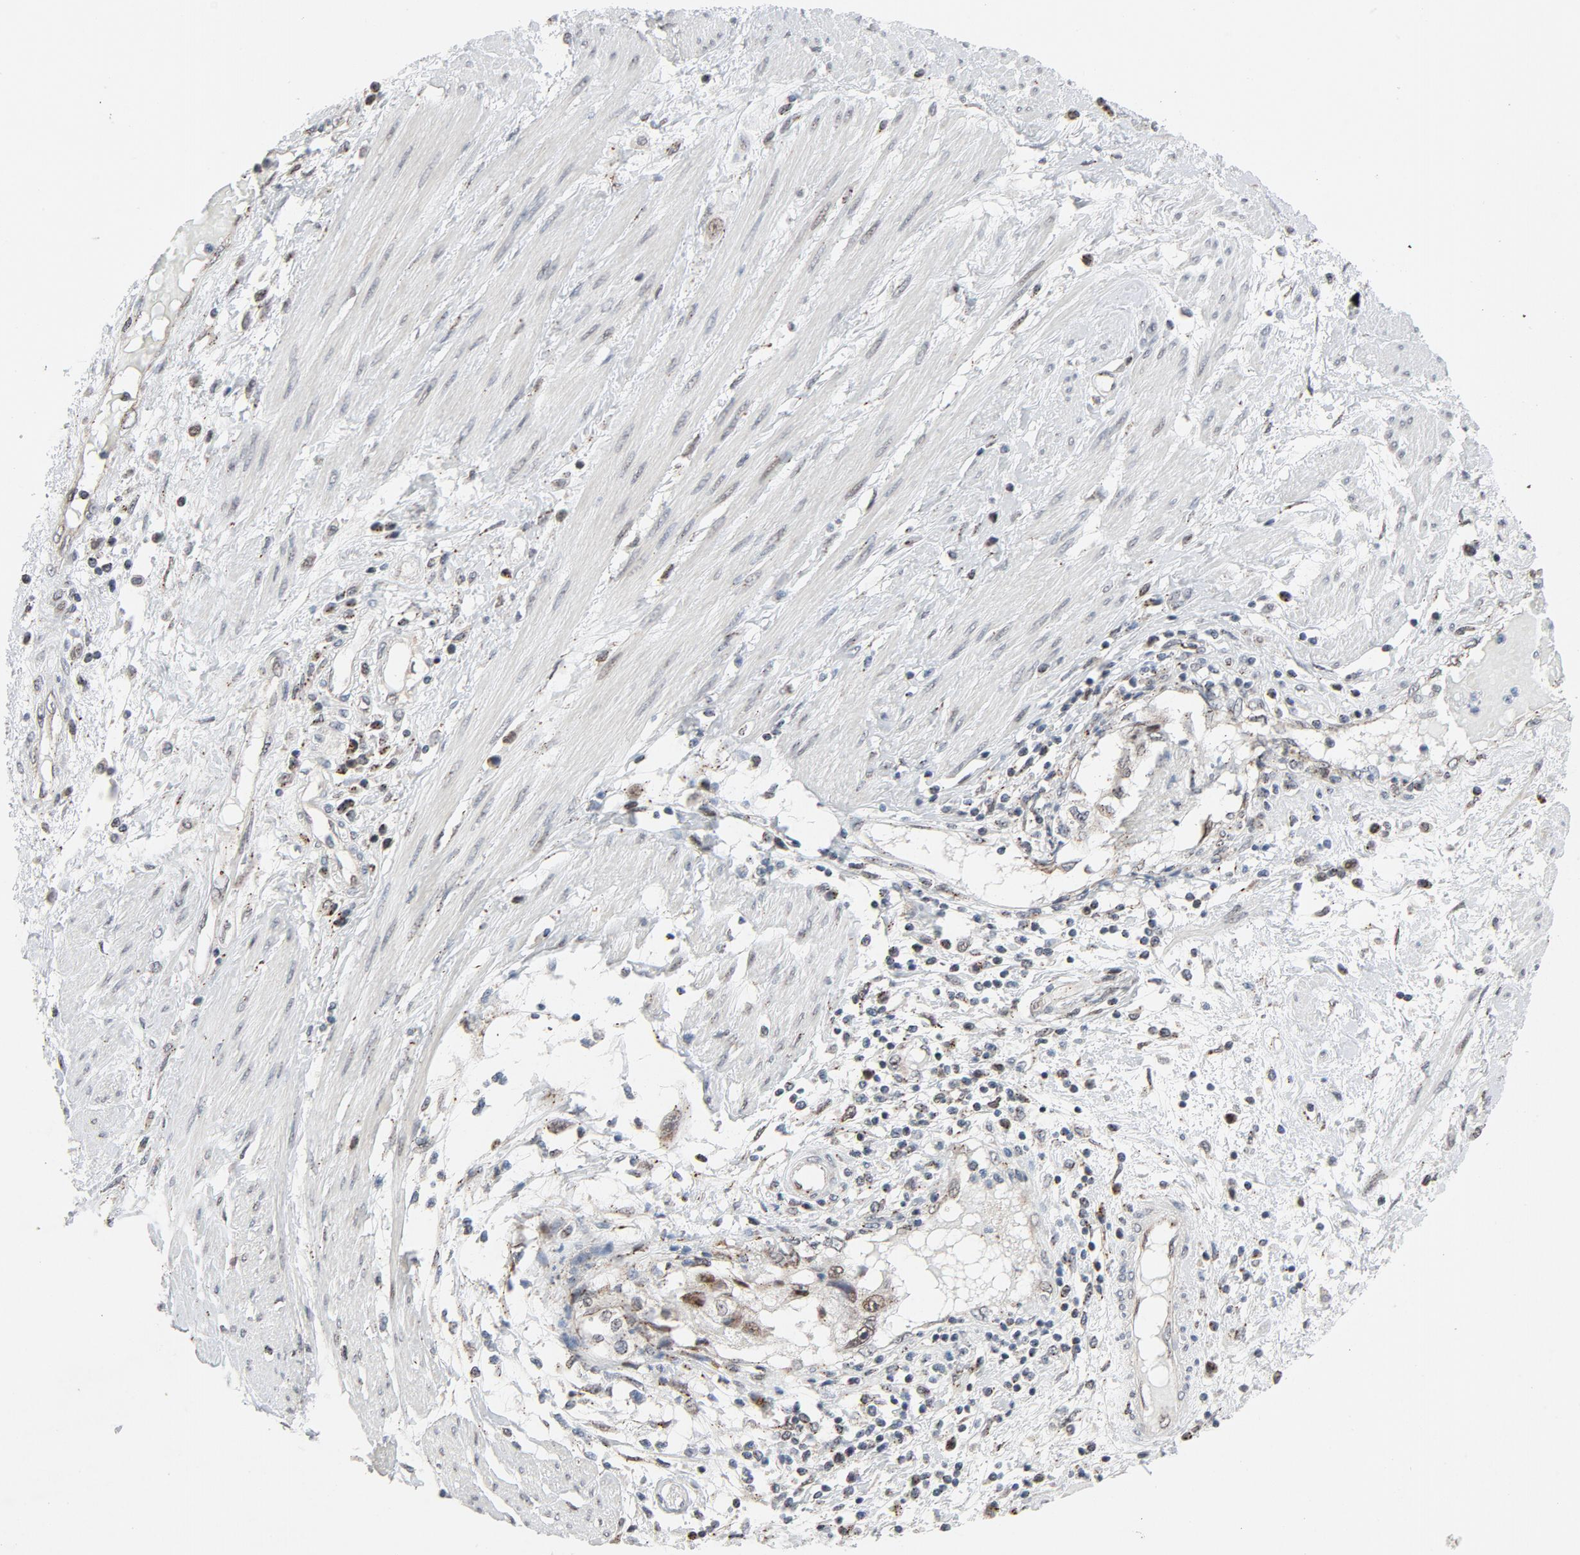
{"staining": {"intensity": "negative", "quantity": "none", "location": "none"}, "tissue": "cervical cancer", "cell_type": "Tumor cells", "image_type": "cancer", "snomed": [{"axis": "morphology", "description": "Squamous cell carcinoma, NOS"}, {"axis": "topography", "description": "Cervix"}], "caption": "Immunohistochemical staining of human cervical cancer demonstrates no significant expression in tumor cells.", "gene": "RPL12", "patient": {"sex": "female", "age": 57}}